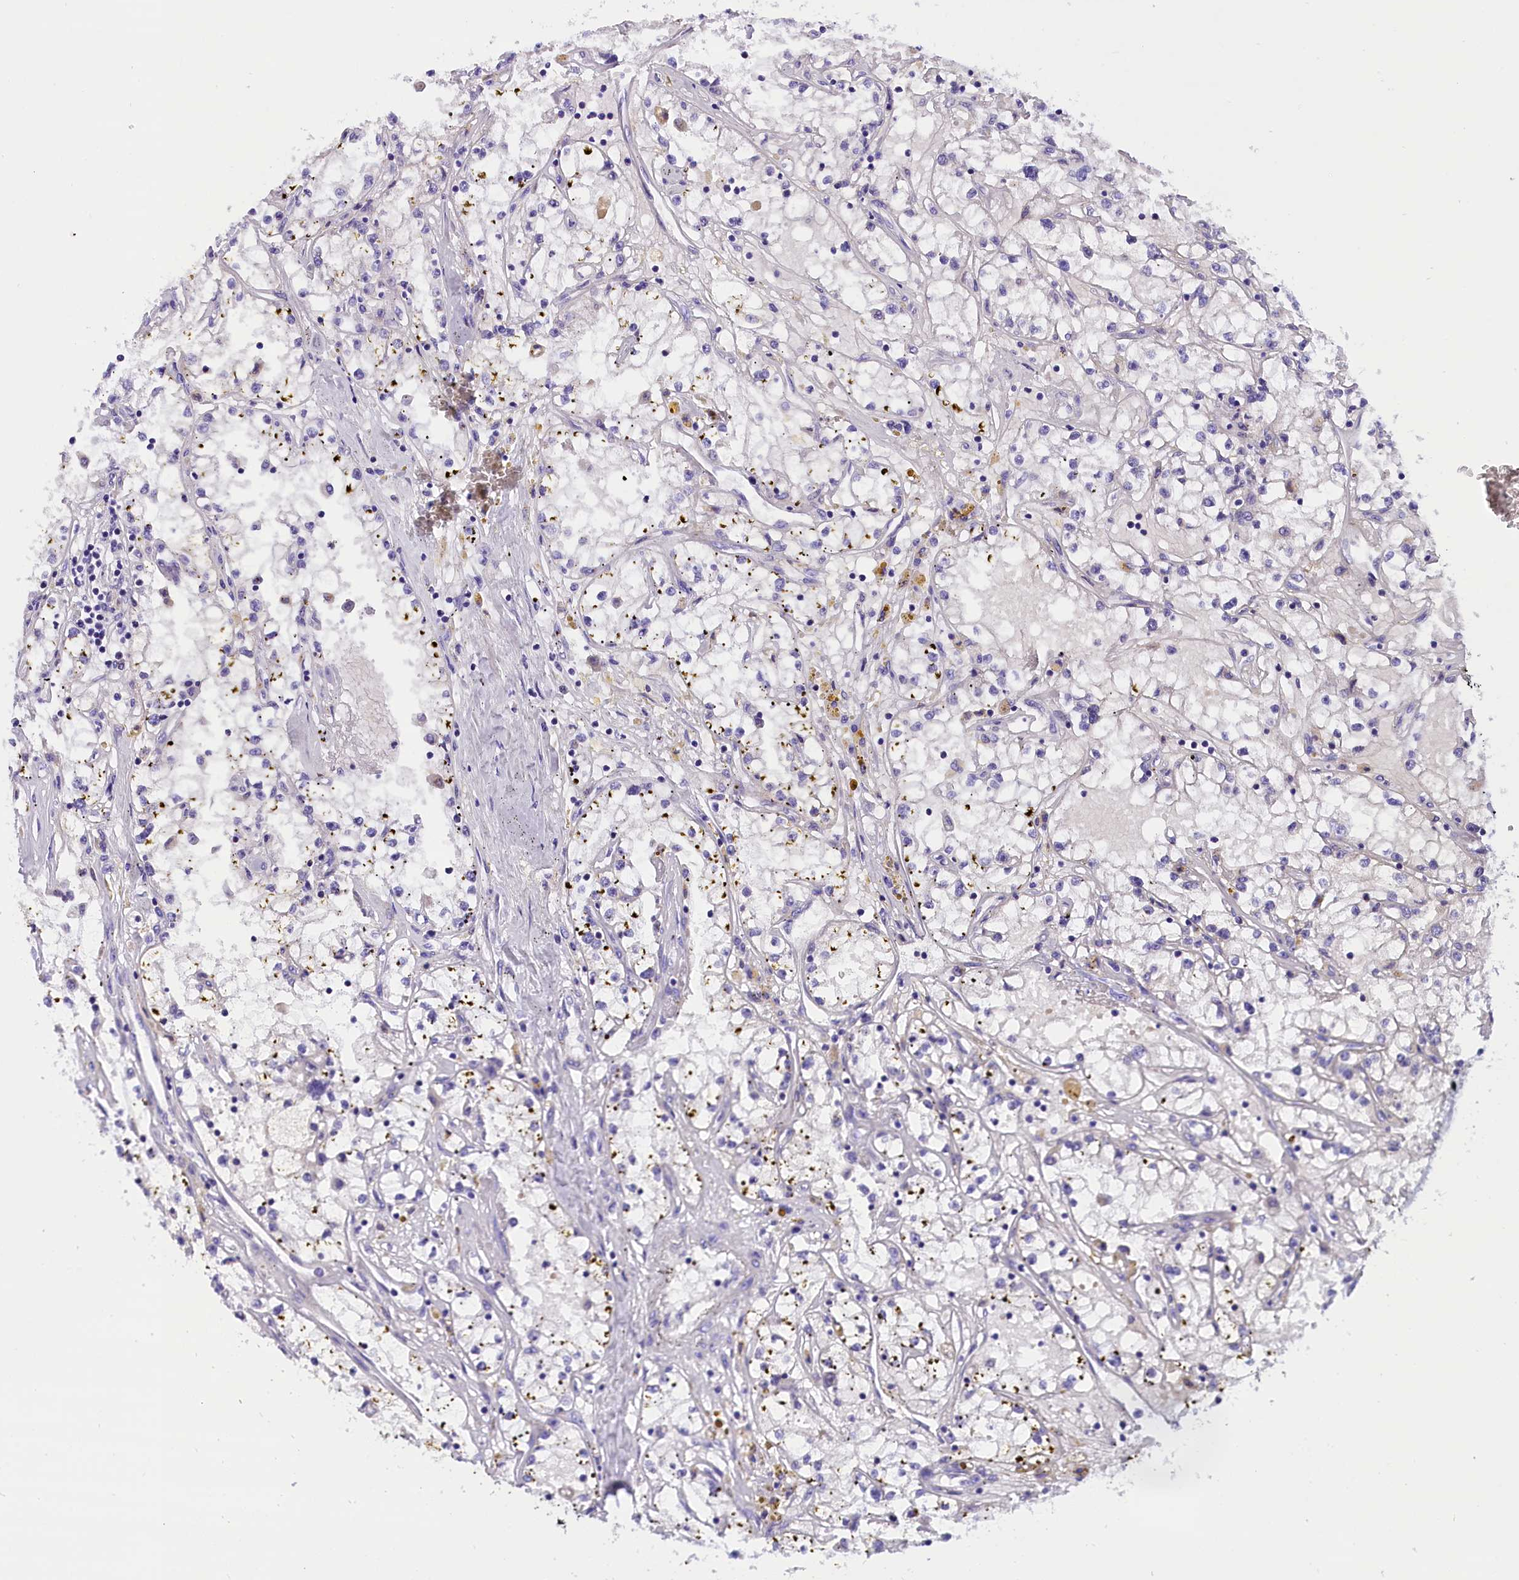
{"staining": {"intensity": "negative", "quantity": "none", "location": "none"}, "tissue": "renal cancer", "cell_type": "Tumor cells", "image_type": "cancer", "snomed": [{"axis": "morphology", "description": "Adenocarcinoma, NOS"}, {"axis": "topography", "description": "Kidney"}], "caption": "A micrograph of human adenocarcinoma (renal) is negative for staining in tumor cells. (DAB (3,3'-diaminobenzidine) immunohistochemistry (IHC), high magnification).", "gene": "ABAT", "patient": {"sex": "male", "age": 56}}